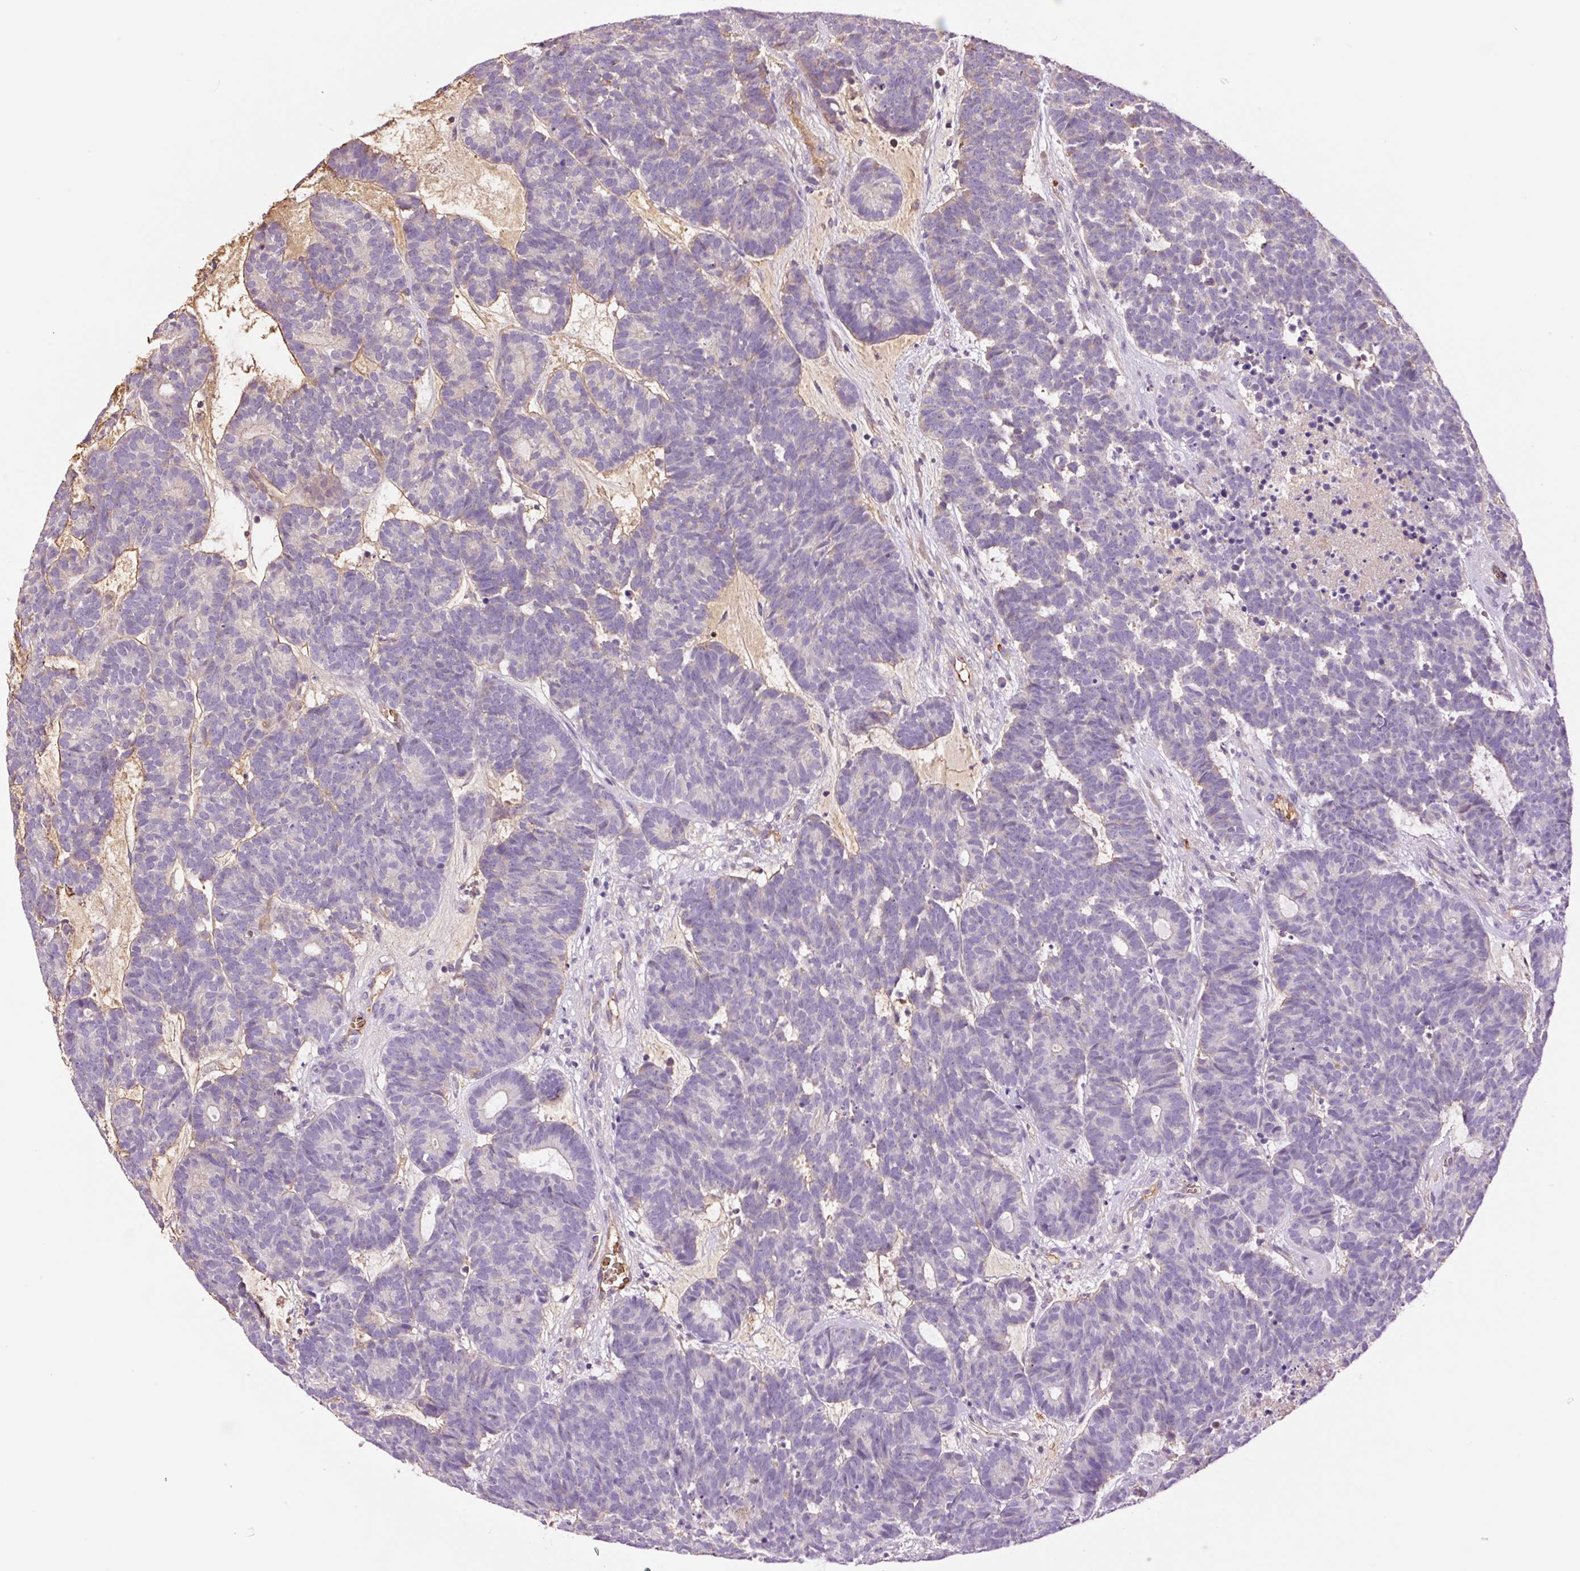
{"staining": {"intensity": "negative", "quantity": "none", "location": "none"}, "tissue": "head and neck cancer", "cell_type": "Tumor cells", "image_type": "cancer", "snomed": [{"axis": "morphology", "description": "Adenocarcinoma, NOS"}, {"axis": "topography", "description": "Head-Neck"}], "caption": "IHC of human adenocarcinoma (head and neck) shows no staining in tumor cells.", "gene": "TMEM235", "patient": {"sex": "female", "age": 81}}